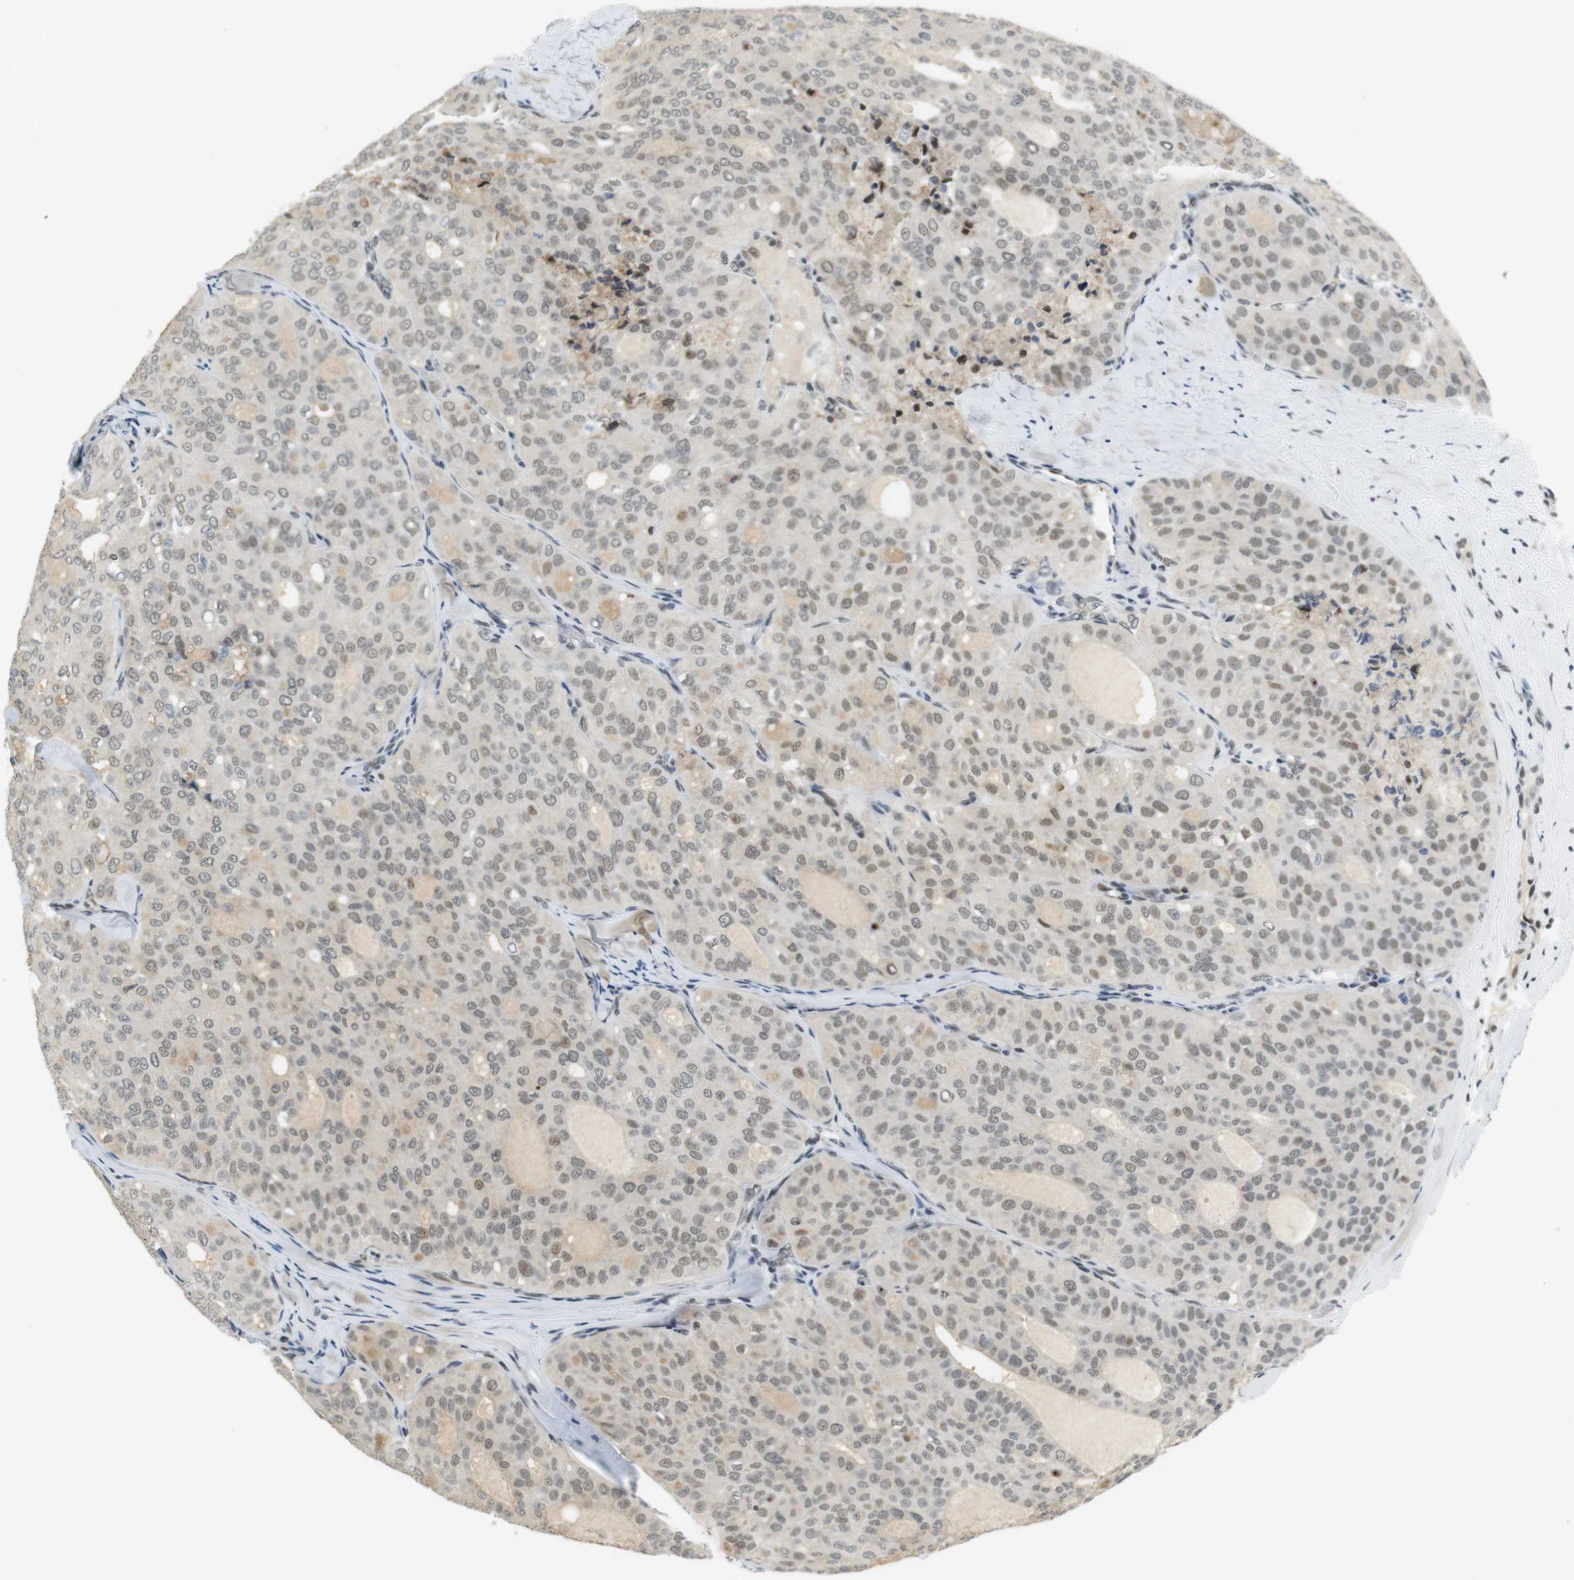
{"staining": {"intensity": "weak", "quantity": "25%-75%", "location": "nuclear"}, "tissue": "thyroid cancer", "cell_type": "Tumor cells", "image_type": "cancer", "snomed": [{"axis": "morphology", "description": "Follicular adenoma carcinoma, NOS"}, {"axis": "topography", "description": "Thyroid gland"}], "caption": "Protein expression analysis of human follicular adenoma carcinoma (thyroid) reveals weak nuclear expression in approximately 25%-75% of tumor cells.", "gene": "RNF38", "patient": {"sex": "male", "age": 75}}